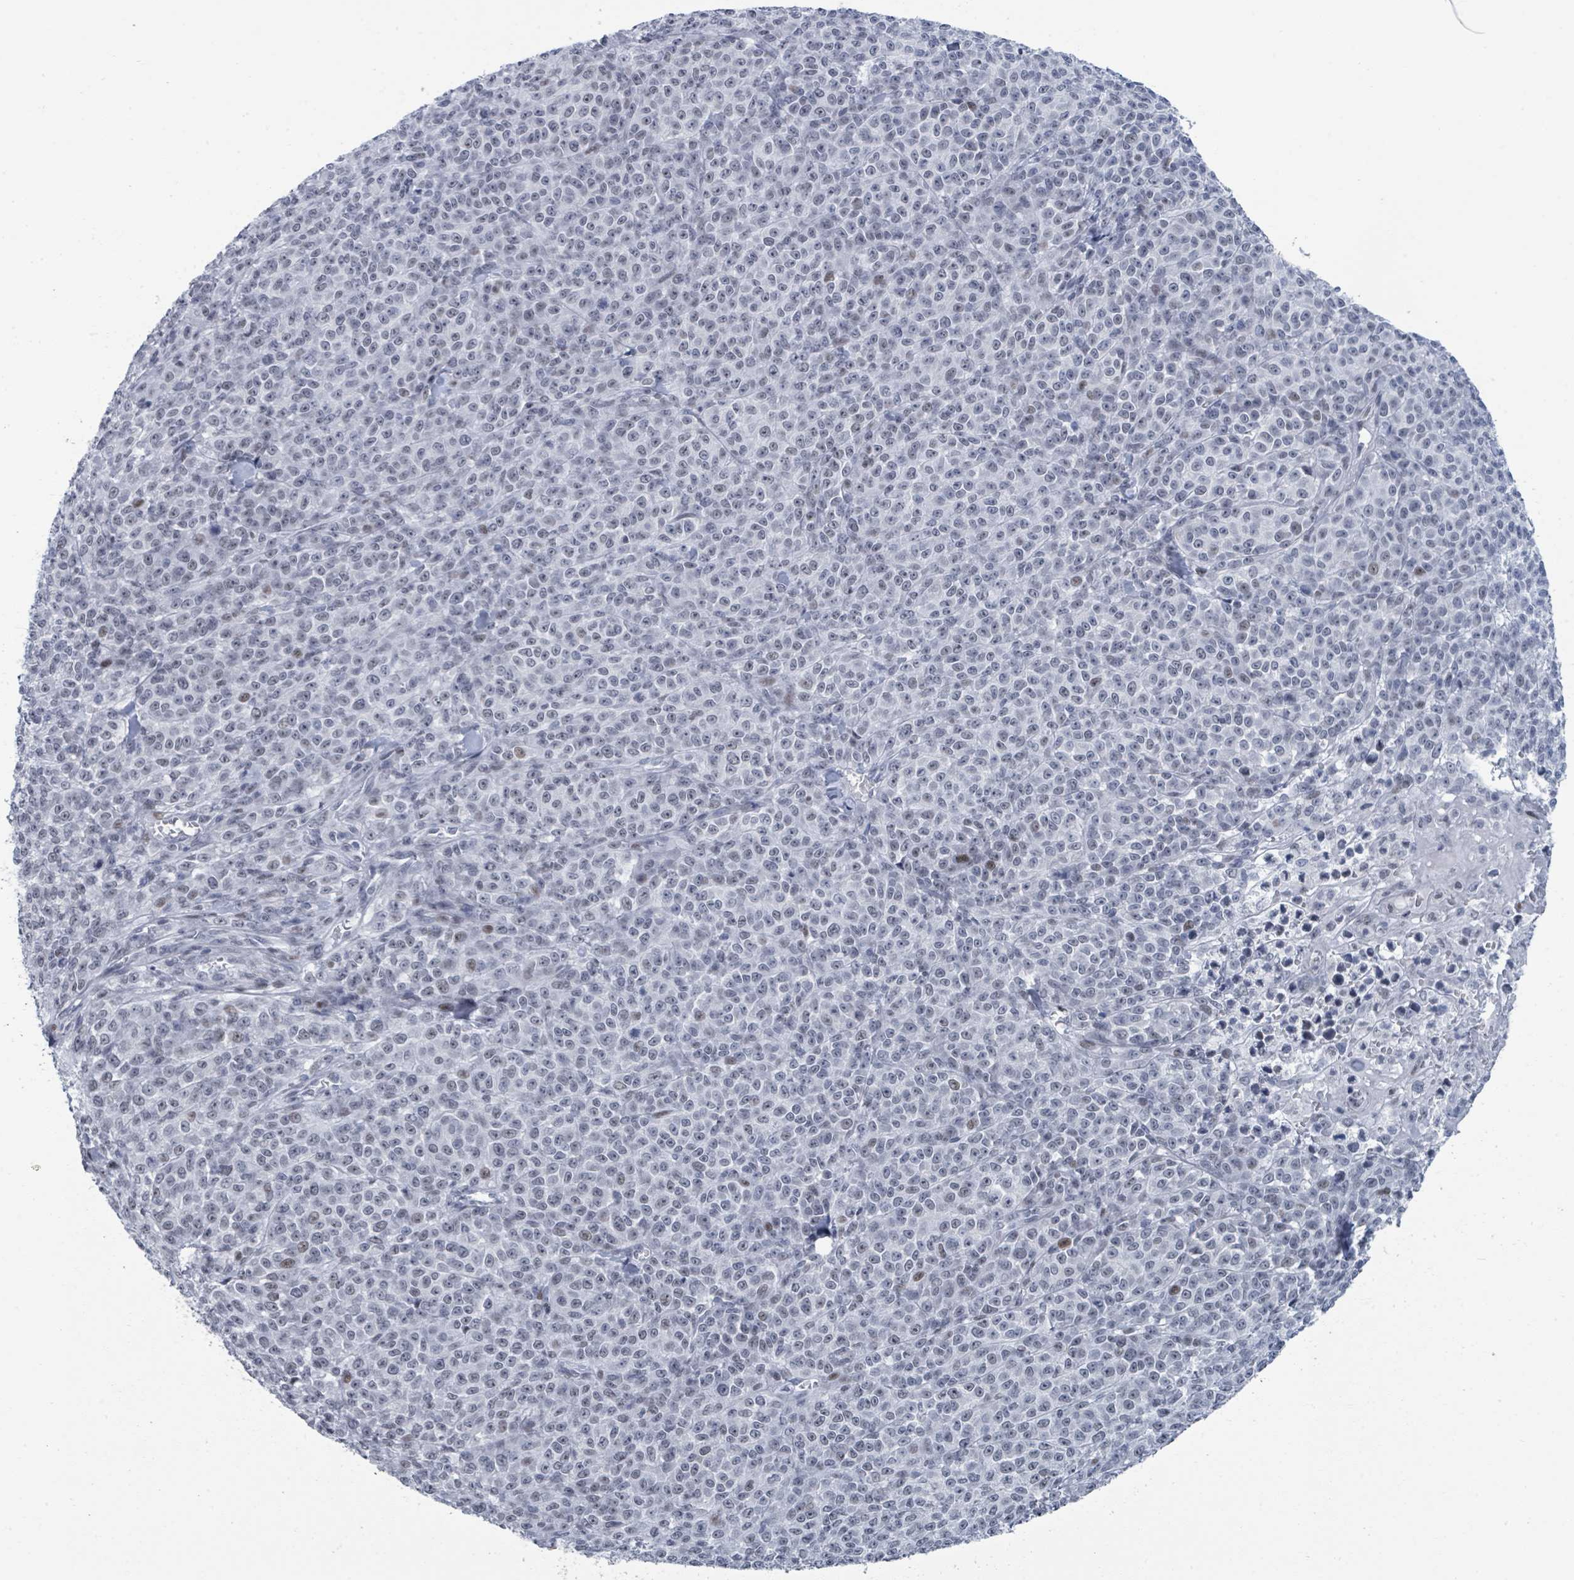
{"staining": {"intensity": "weak", "quantity": "<25%", "location": "nuclear"}, "tissue": "melanoma", "cell_type": "Tumor cells", "image_type": "cancer", "snomed": [{"axis": "morphology", "description": "Normal tissue, NOS"}, {"axis": "morphology", "description": "Malignant melanoma, NOS"}, {"axis": "topography", "description": "Skin"}], "caption": "Protein analysis of malignant melanoma exhibits no significant staining in tumor cells. The staining is performed using DAB (3,3'-diaminobenzidine) brown chromogen with nuclei counter-stained in using hematoxylin.", "gene": "CT45A5", "patient": {"sex": "female", "age": 34}}